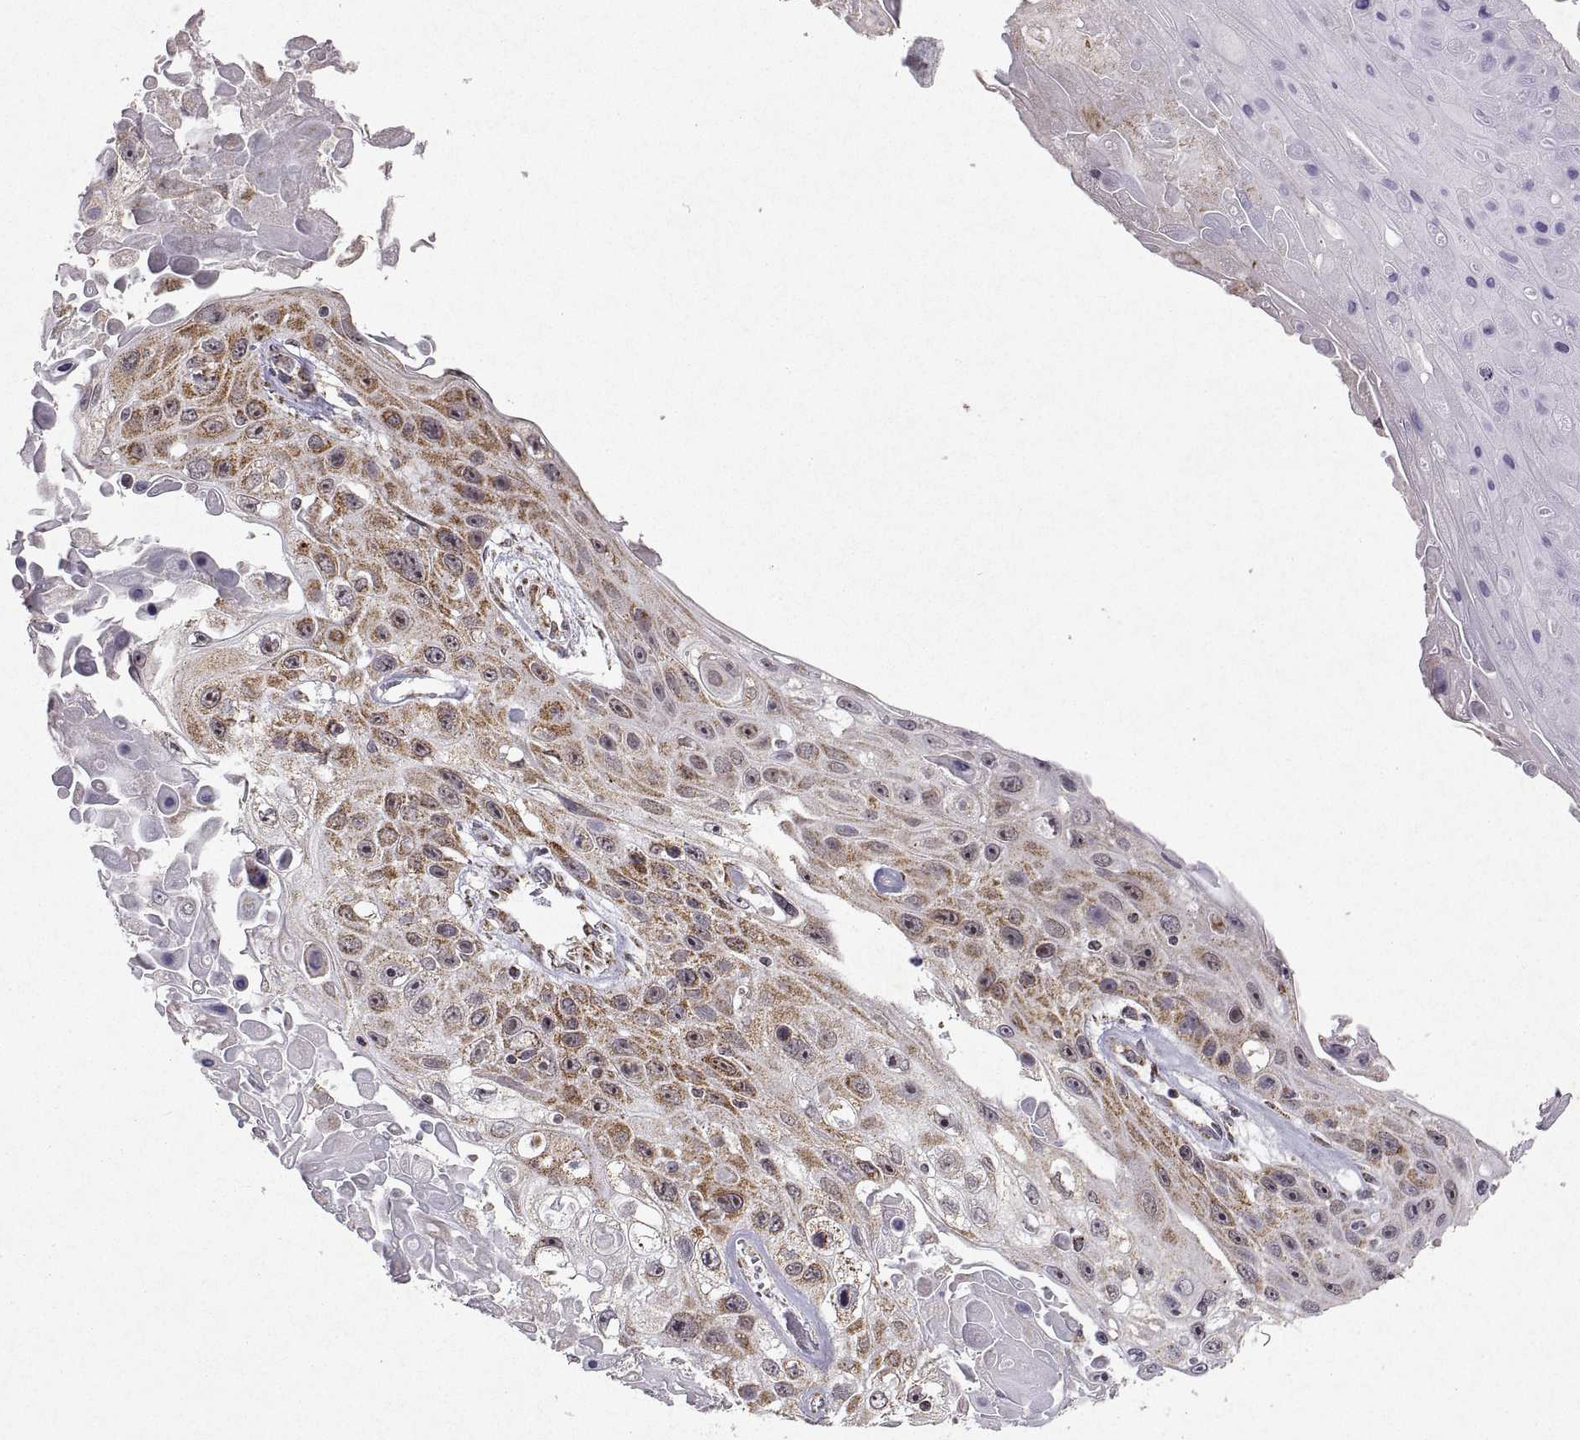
{"staining": {"intensity": "moderate", "quantity": "25%-75%", "location": "cytoplasmic/membranous"}, "tissue": "skin cancer", "cell_type": "Tumor cells", "image_type": "cancer", "snomed": [{"axis": "morphology", "description": "Squamous cell carcinoma, NOS"}, {"axis": "topography", "description": "Skin"}], "caption": "IHC photomicrograph of neoplastic tissue: skin cancer stained using immunohistochemistry (IHC) reveals medium levels of moderate protein expression localized specifically in the cytoplasmic/membranous of tumor cells, appearing as a cytoplasmic/membranous brown color.", "gene": "MANBAL", "patient": {"sex": "male", "age": 82}}